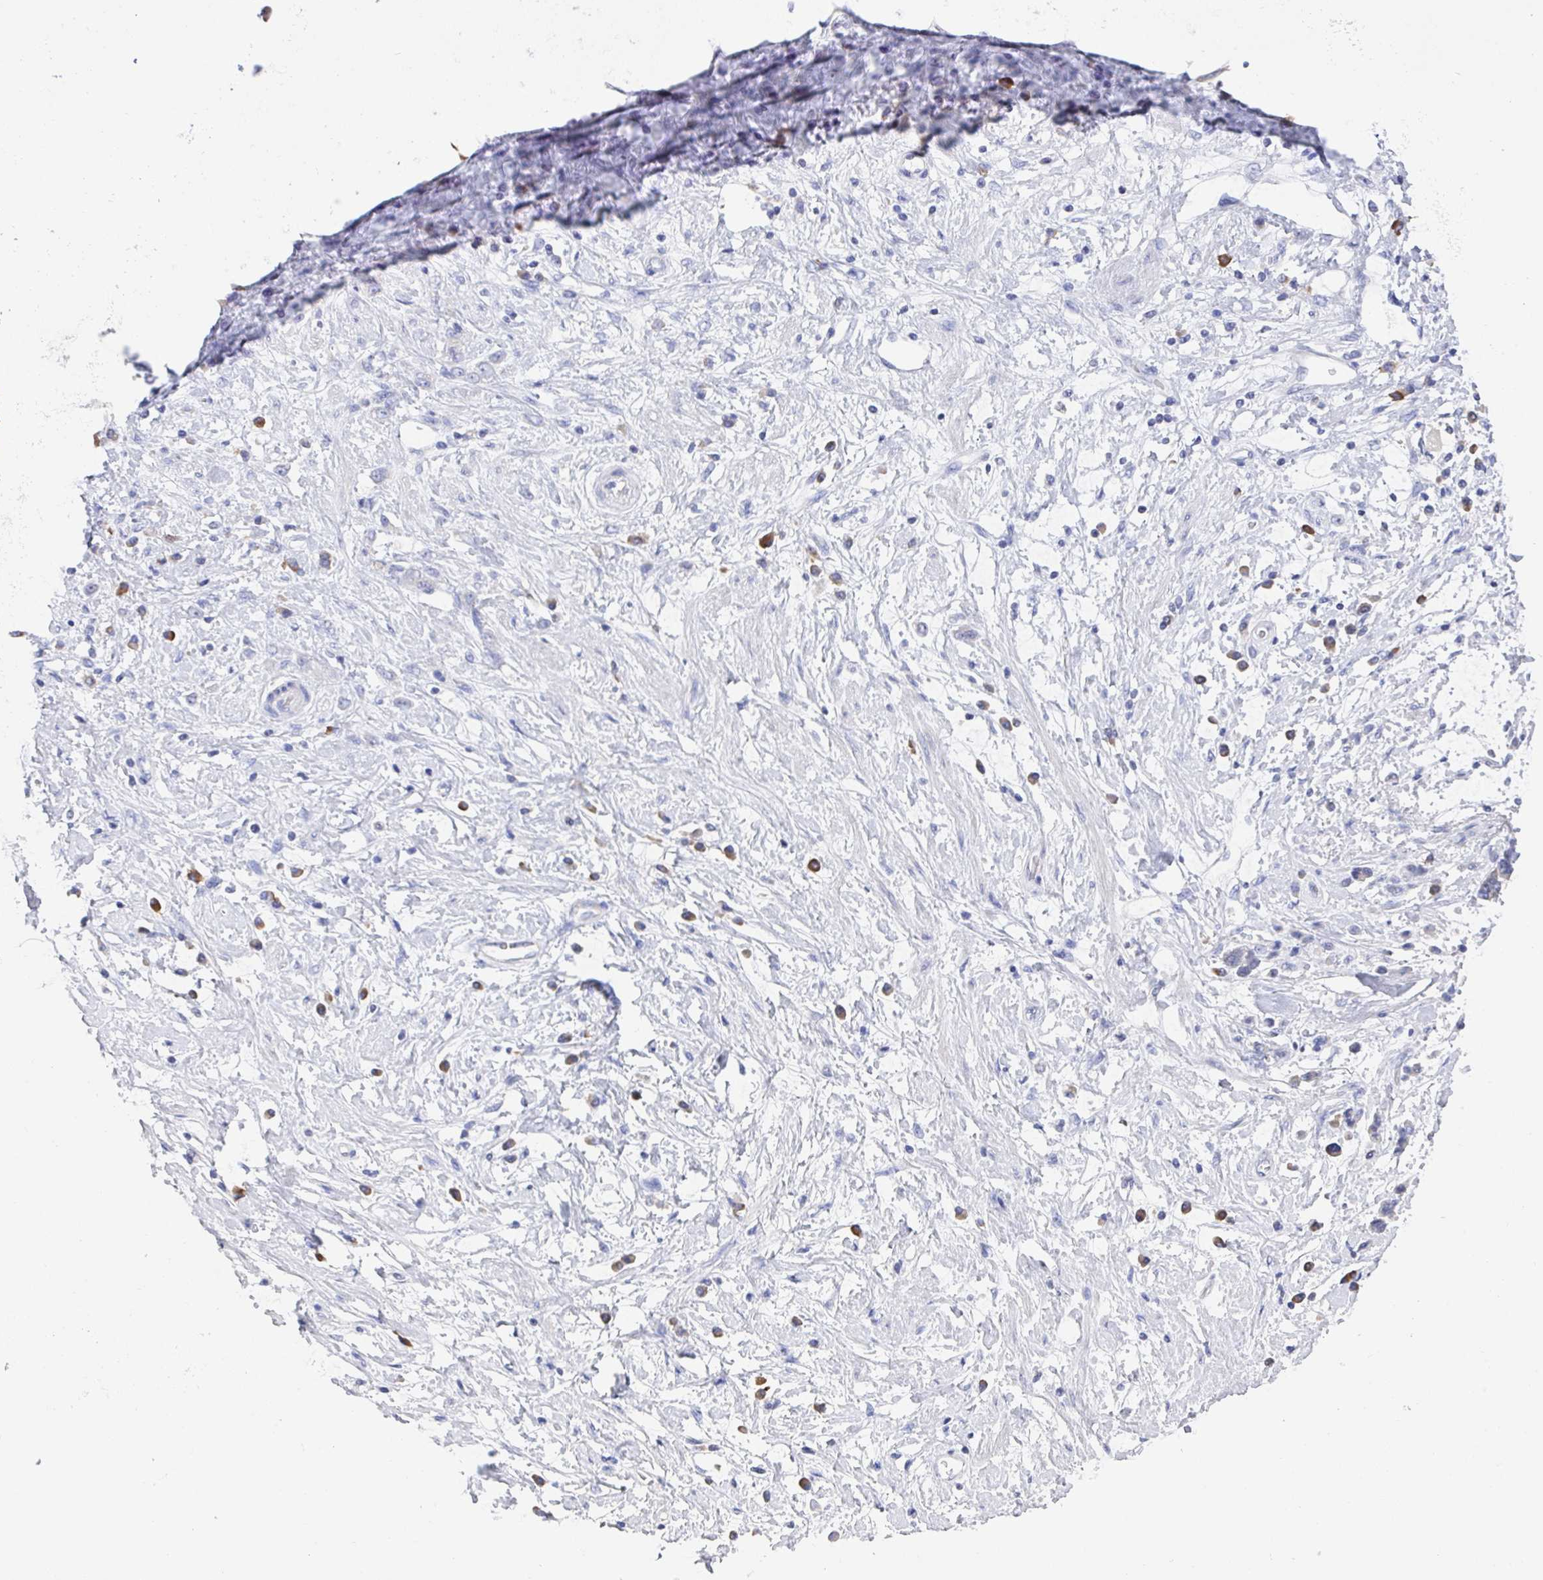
{"staining": {"intensity": "negative", "quantity": "none", "location": "none"}, "tissue": "stomach cancer", "cell_type": "Tumor cells", "image_type": "cancer", "snomed": [{"axis": "morphology", "description": "Adenocarcinoma, NOS"}, {"axis": "topography", "description": "Stomach"}], "caption": "Immunohistochemistry (IHC) histopathology image of neoplastic tissue: adenocarcinoma (stomach) stained with DAB (3,3'-diaminobenzidine) demonstrates no significant protein expression in tumor cells. (DAB (3,3'-diaminobenzidine) immunohistochemistry (IHC), high magnification).", "gene": "LRRC58", "patient": {"sex": "female", "age": 60}}